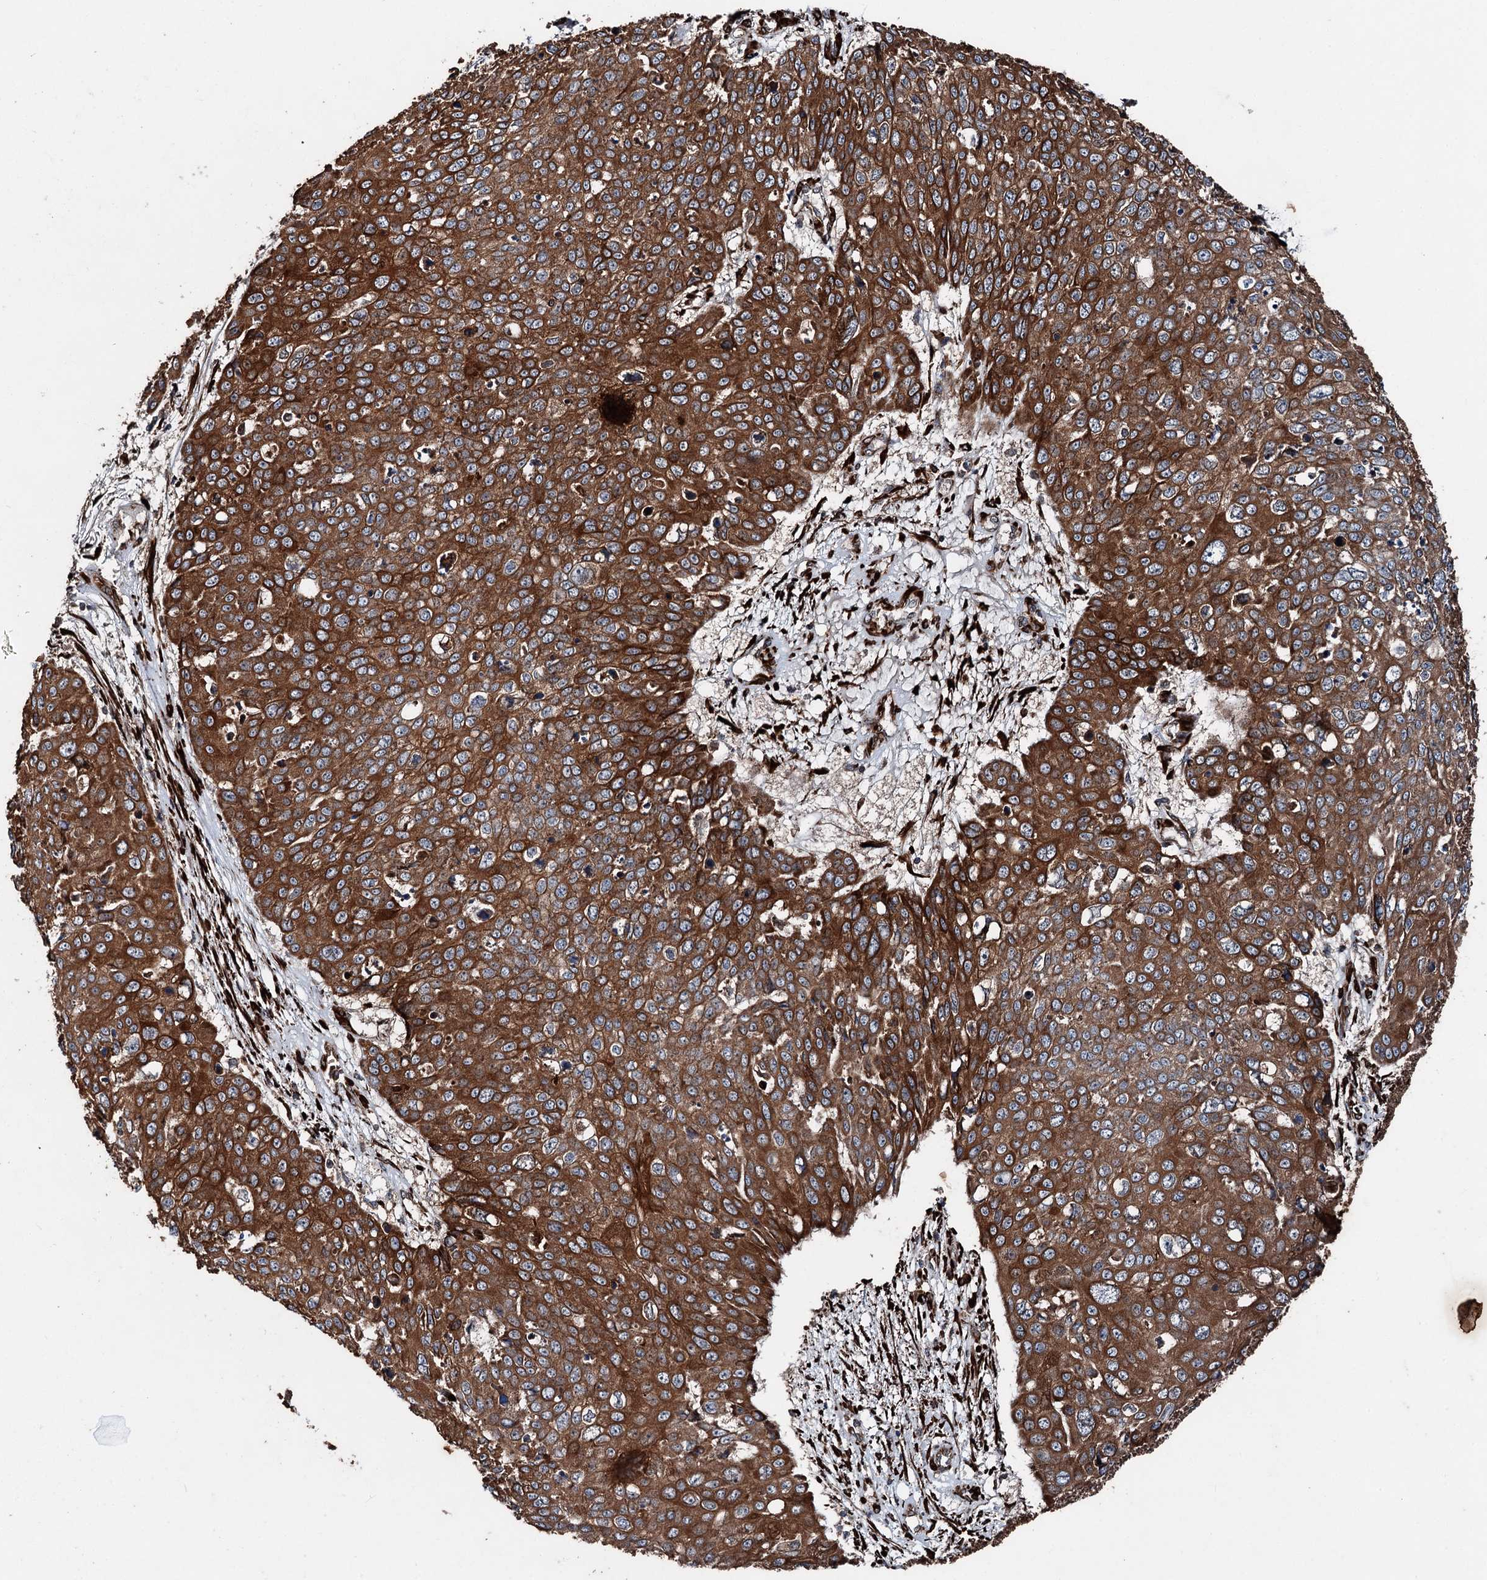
{"staining": {"intensity": "strong", "quantity": ">75%", "location": "cytoplasmic/membranous"}, "tissue": "skin cancer", "cell_type": "Tumor cells", "image_type": "cancer", "snomed": [{"axis": "morphology", "description": "Squamous cell carcinoma, NOS"}, {"axis": "topography", "description": "Skin"}], "caption": "Immunohistochemical staining of skin cancer exhibits strong cytoplasmic/membranous protein staining in about >75% of tumor cells.", "gene": "DDIAS", "patient": {"sex": "male", "age": 71}}